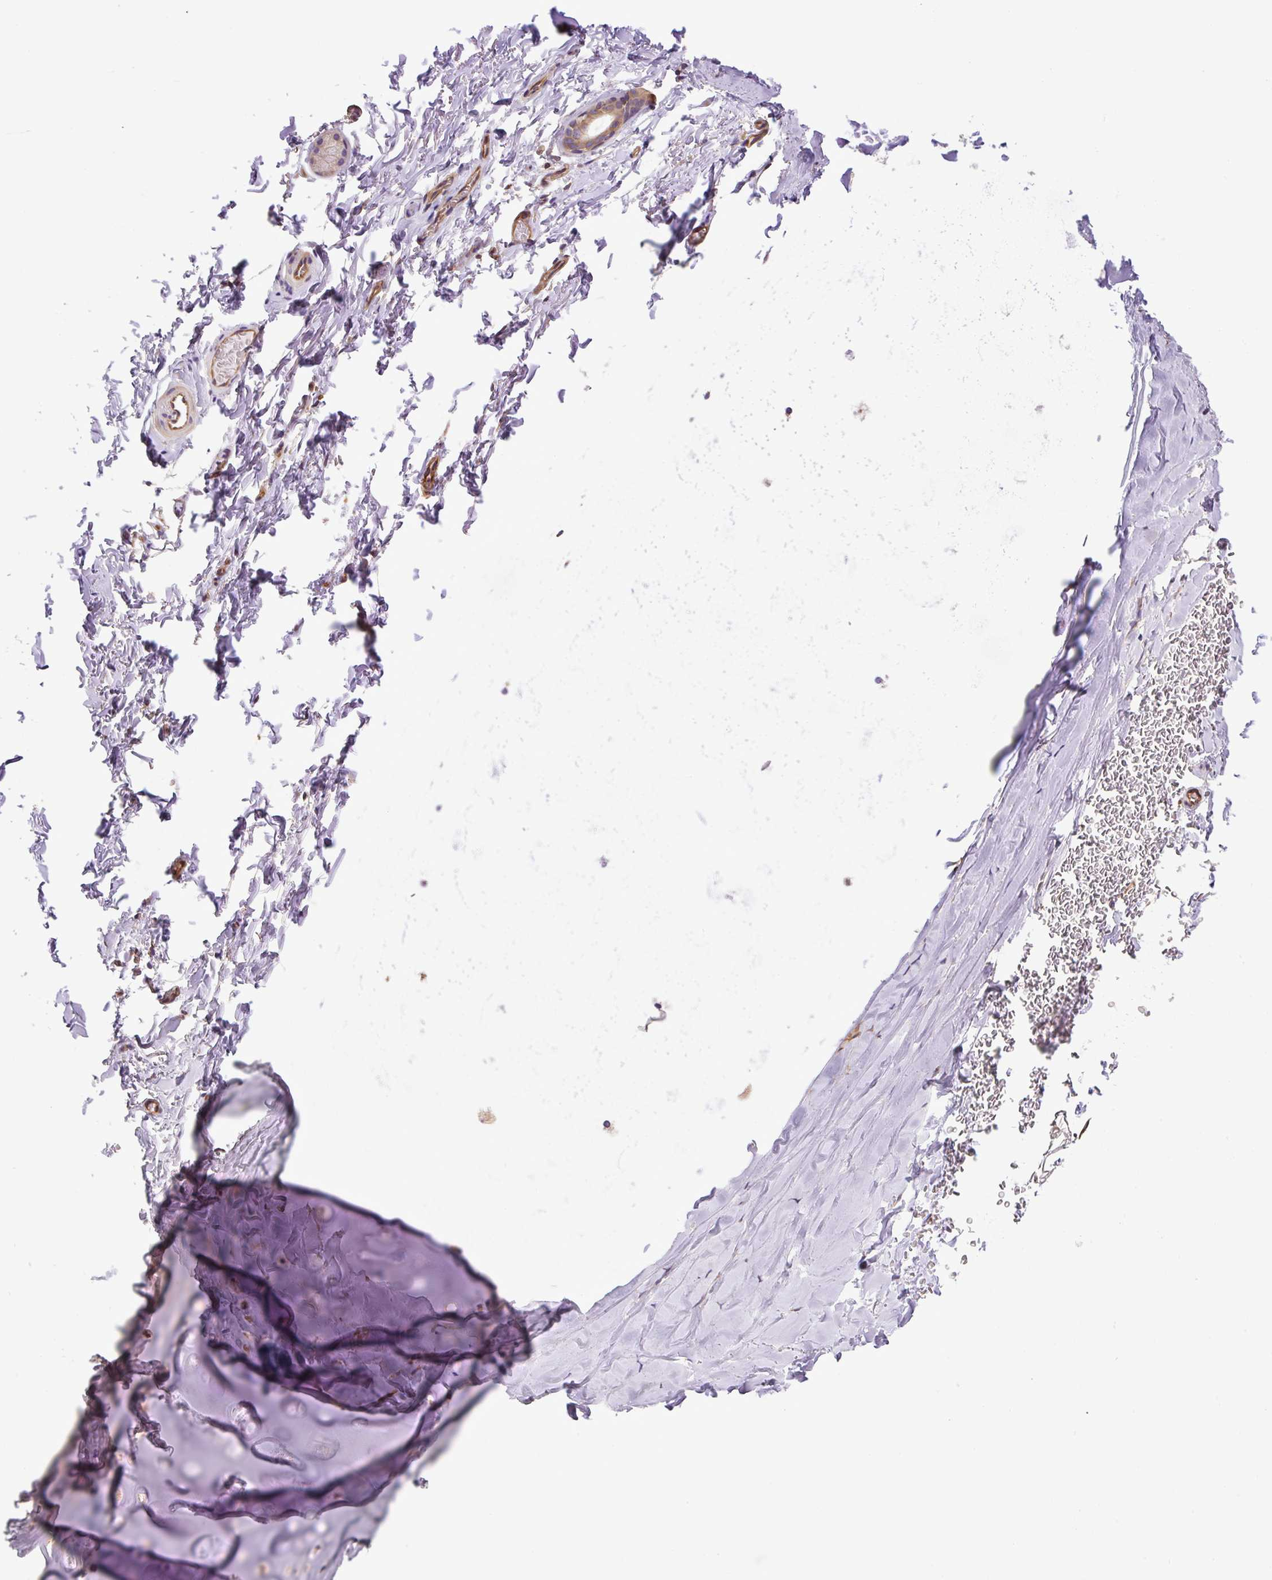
{"staining": {"intensity": "strong", "quantity": ">75%", "location": "cytoplasmic/membranous"}, "tissue": "adipose tissue", "cell_type": "Adipocytes", "image_type": "normal", "snomed": [{"axis": "morphology", "description": "Normal tissue, NOS"}, {"axis": "topography", "description": "Cartilage tissue"}, {"axis": "topography", "description": "Bronchus"}, {"axis": "topography", "description": "Peripheral nerve tissue"}], "caption": "Protein positivity by IHC demonstrates strong cytoplasmic/membranous staining in approximately >75% of adipocytes in unremarkable adipose tissue. (brown staining indicates protein expression, while blue staining denotes nuclei).", "gene": "DCTN1", "patient": {"sex": "male", "age": 67}}